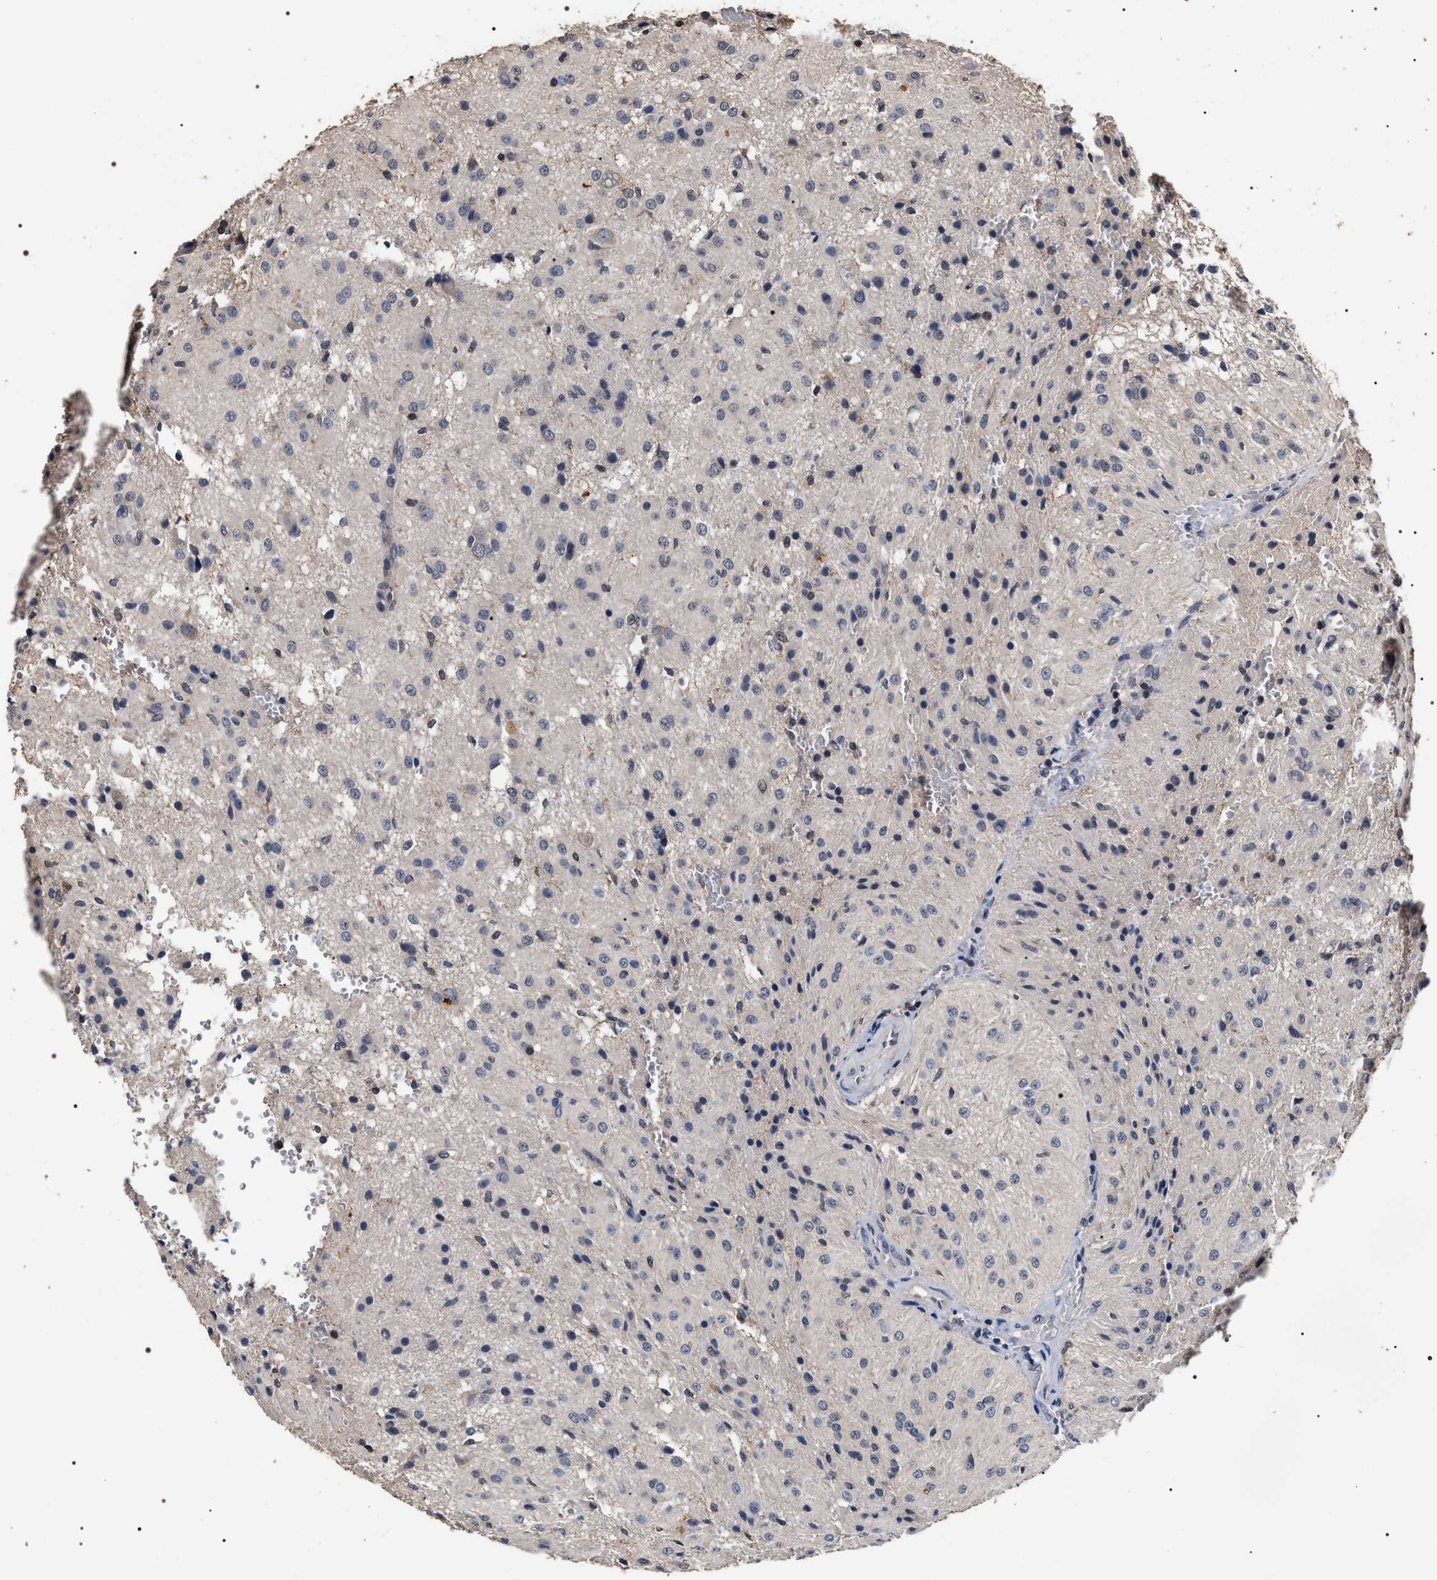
{"staining": {"intensity": "moderate", "quantity": "<25%", "location": "nuclear"}, "tissue": "glioma", "cell_type": "Tumor cells", "image_type": "cancer", "snomed": [{"axis": "morphology", "description": "Glioma, malignant, High grade"}, {"axis": "topography", "description": "Brain"}], "caption": "Glioma tissue displays moderate nuclear staining in about <25% of tumor cells, visualized by immunohistochemistry.", "gene": "UPF3A", "patient": {"sex": "female", "age": 59}}